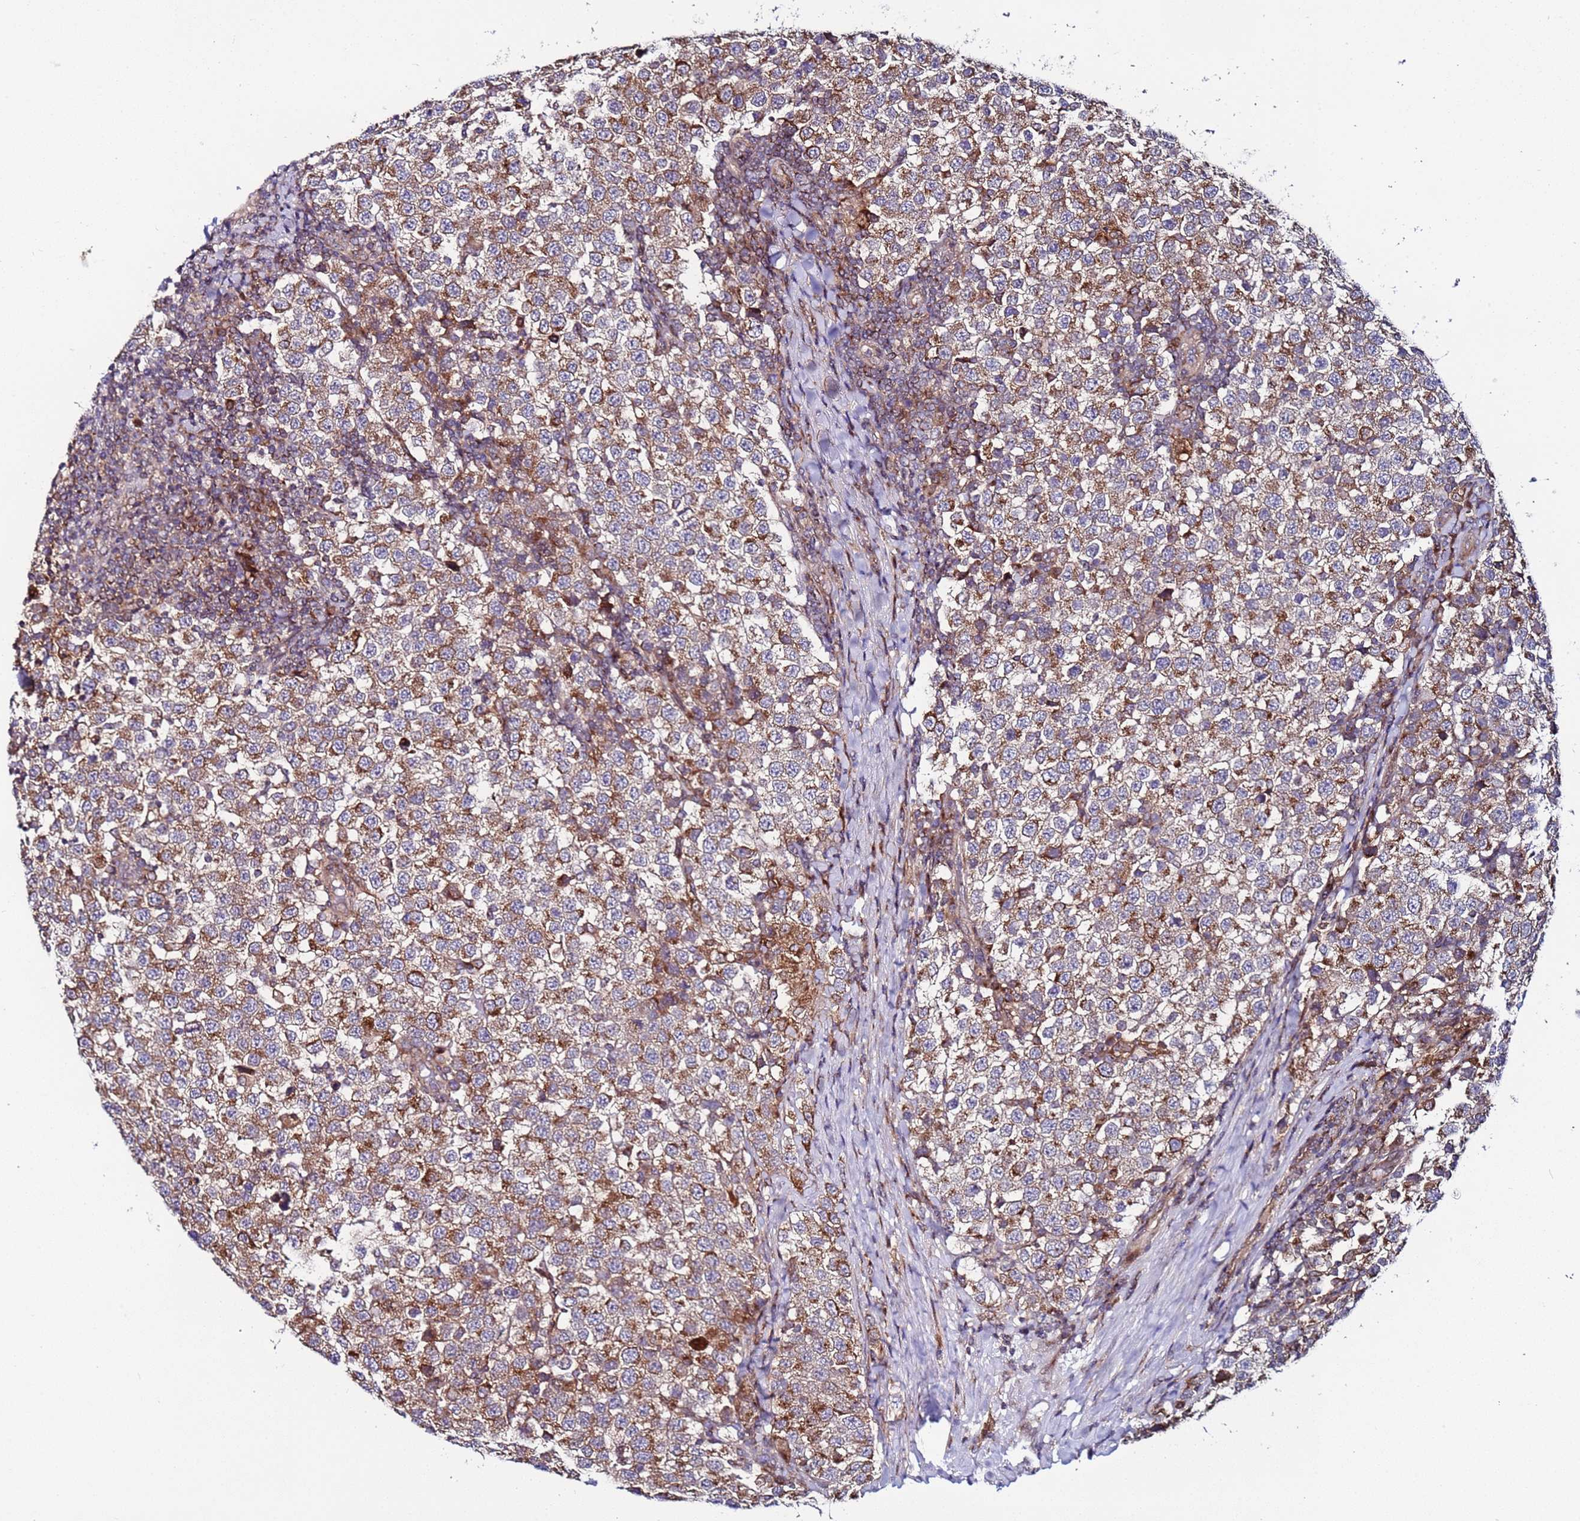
{"staining": {"intensity": "moderate", "quantity": ">75%", "location": "cytoplasmic/membranous"}, "tissue": "testis cancer", "cell_type": "Tumor cells", "image_type": "cancer", "snomed": [{"axis": "morphology", "description": "Seminoma, NOS"}, {"axis": "topography", "description": "Testis"}], "caption": "This photomicrograph shows immunohistochemistry staining of seminoma (testis), with medium moderate cytoplasmic/membranous positivity in approximately >75% of tumor cells.", "gene": "TMEM176B", "patient": {"sex": "male", "age": 34}}